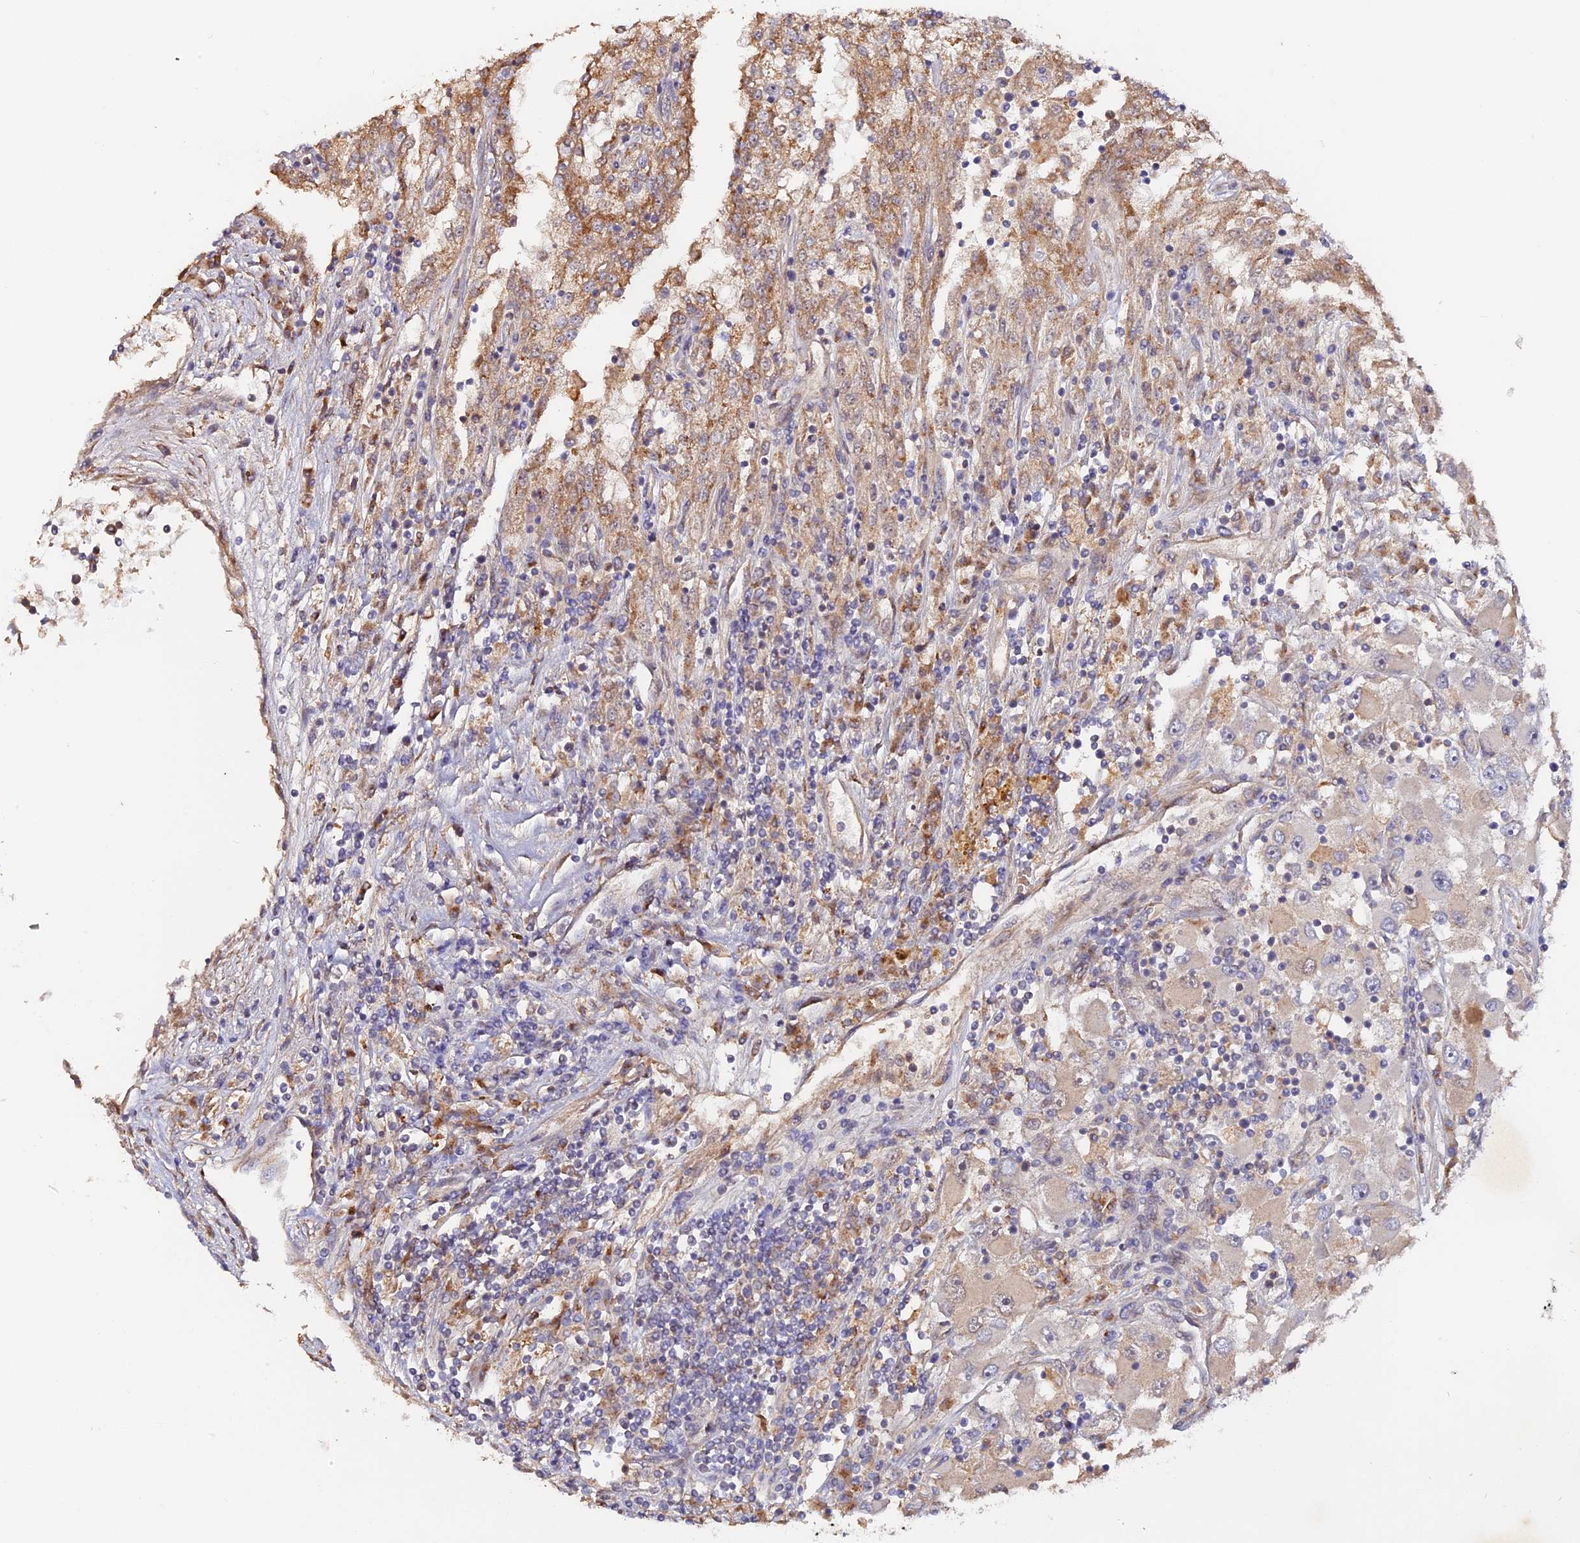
{"staining": {"intensity": "moderate", "quantity": "25%-75%", "location": "cytoplasmic/membranous"}, "tissue": "renal cancer", "cell_type": "Tumor cells", "image_type": "cancer", "snomed": [{"axis": "morphology", "description": "Adenocarcinoma, NOS"}, {"axis": "topography", "description": "Kidney"}], "caption": "A medium amount of moderate cytoplasmic/membranous staining is seen in approximately 25%-75% of tumor cells in adenocarcinoma (renal) tissue.", "gene": "TANGO6", "patient": {"sex": "female", "age": 52}}